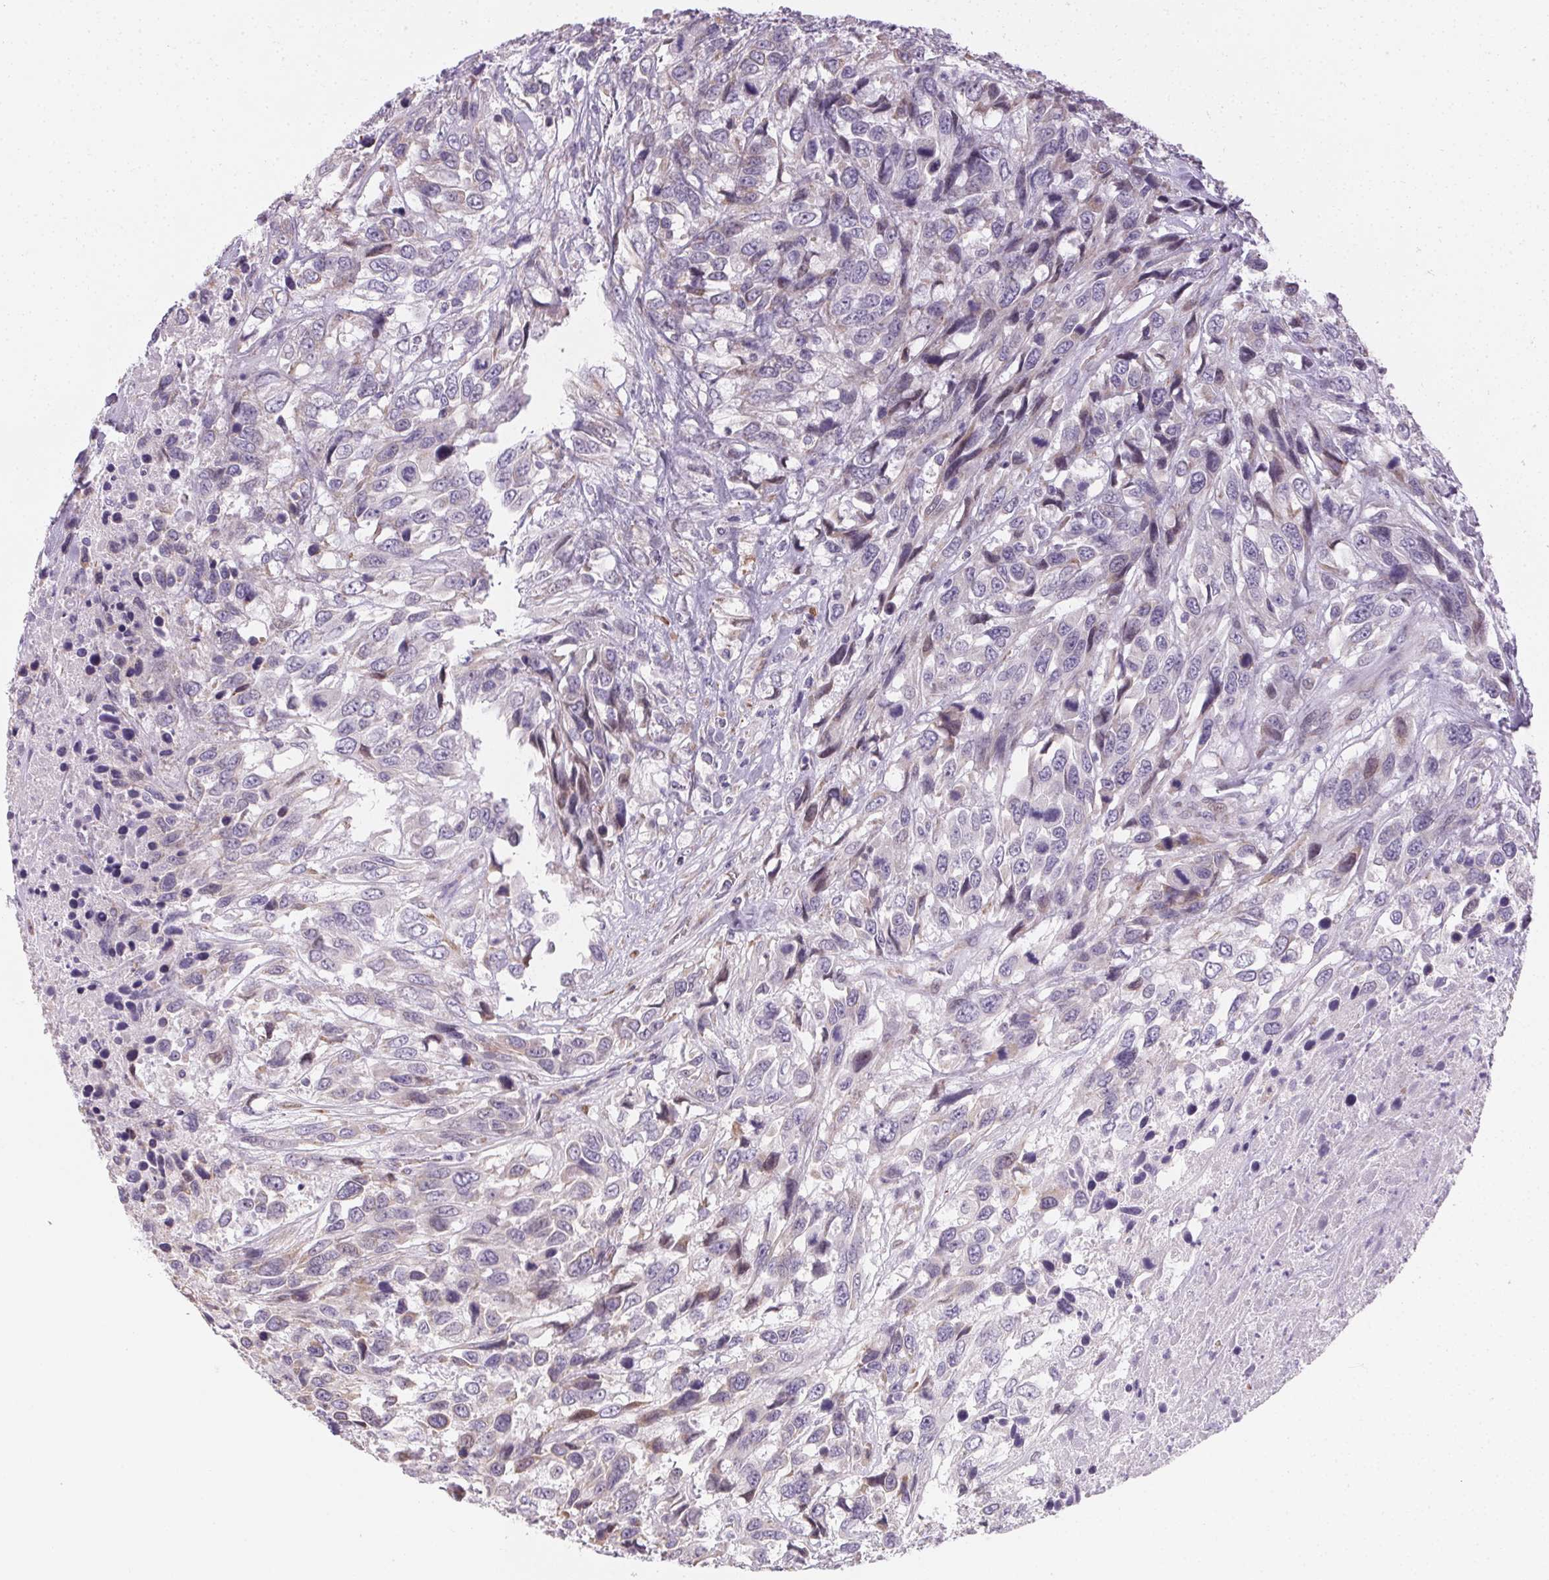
{"staining": {"intensity": "negative", "quantity": "none", "location": "none"}, "tissue": "urothelial cancer", "cell_type": "Tumor cells", "image_type": "cancer", "snomed": [{"axis": "morphology", "description": "Urothelial carcinoma, High grade"}, {"axis": "topography", "description": "Urinary bladder"}], "caption": "The micrograph shows no staining of tumor cells in high-grade urothelial carcinoma.", "gene": "CCDC96", "patient": {"sex": "female", "age": 70}}